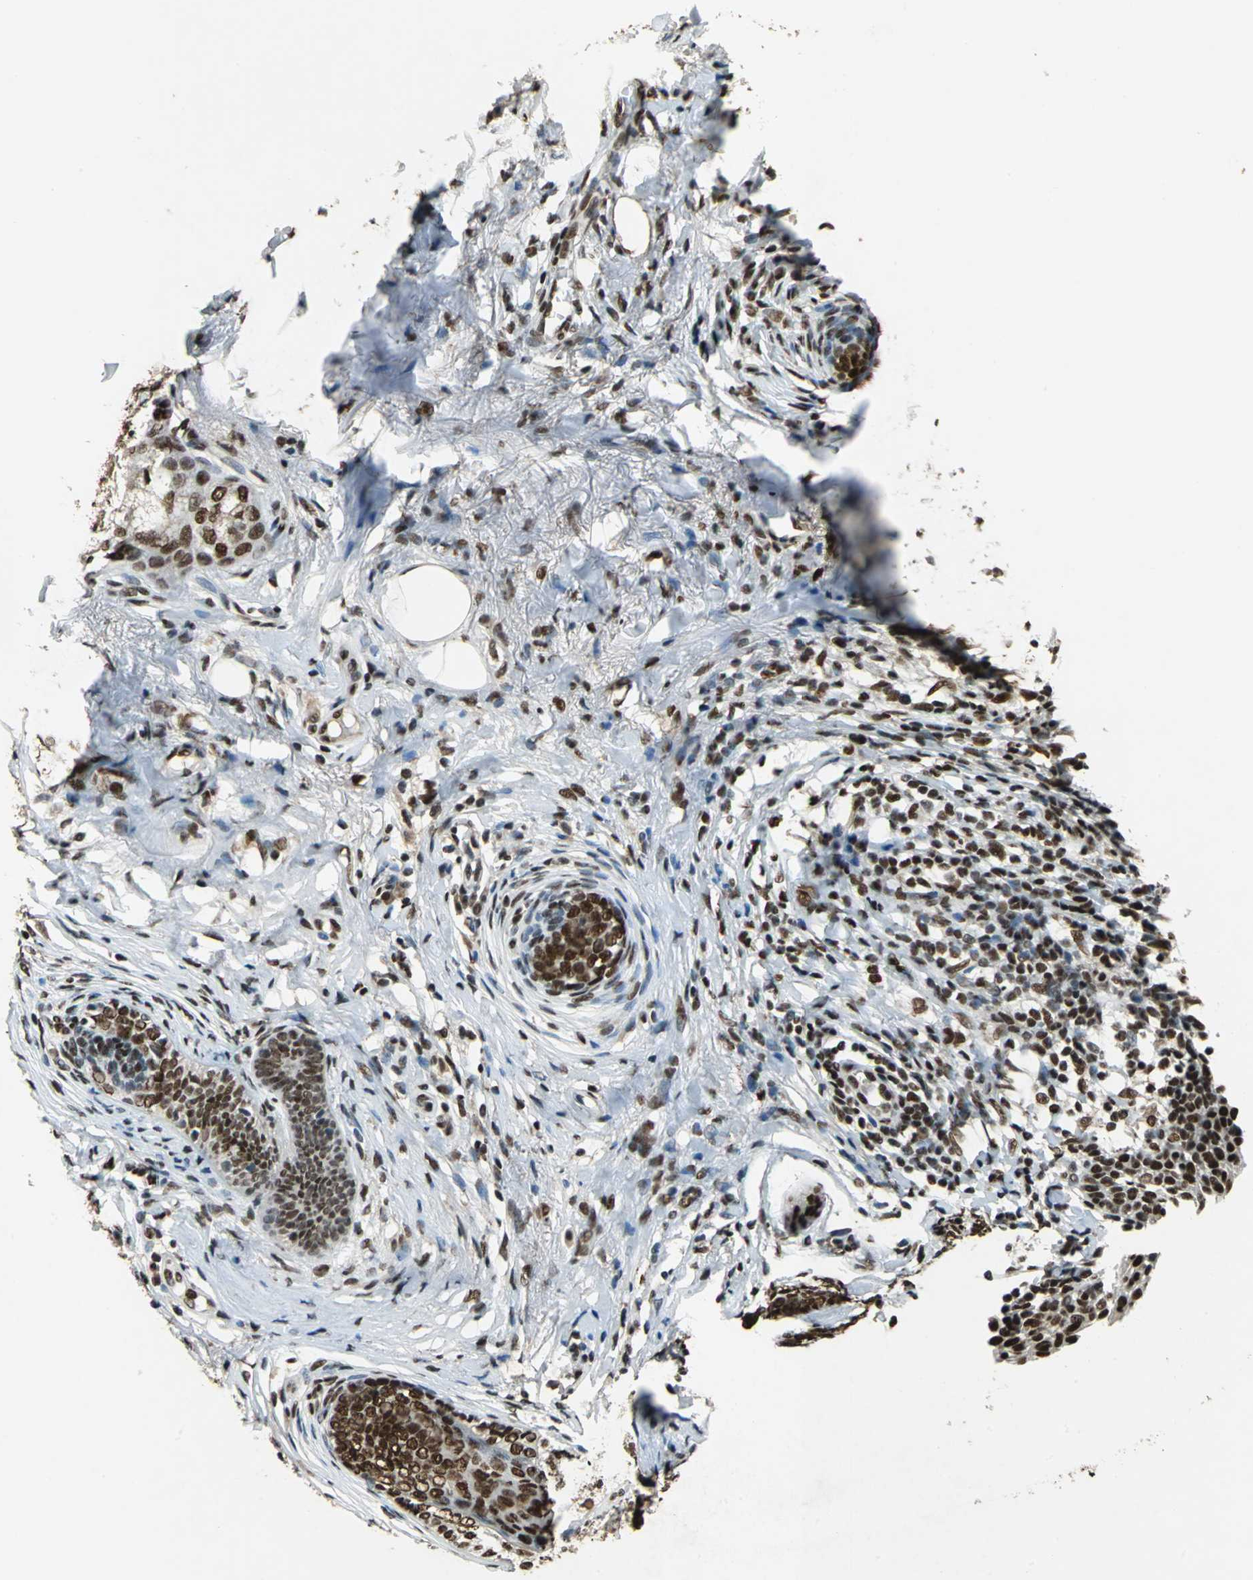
{"staining": {"intensity": "strong", "quantity": ">75%", "location": "nuclear"}, "tissue": "skin cancer", "cell_type": "Tumor cells", "image_type": "cancer", "snomed": [{"axis": "morphology", "description": "Basal cell carcinoma"}, {"axis": "topography", "description": "Skin"}], "caption": "The micrograph reveals a brown stain indicating the presence of a protein in the nuclear of tumor cells in skin cancer.", "gene": "MTA2", "patient": {"sex": "female", "age": 64}}